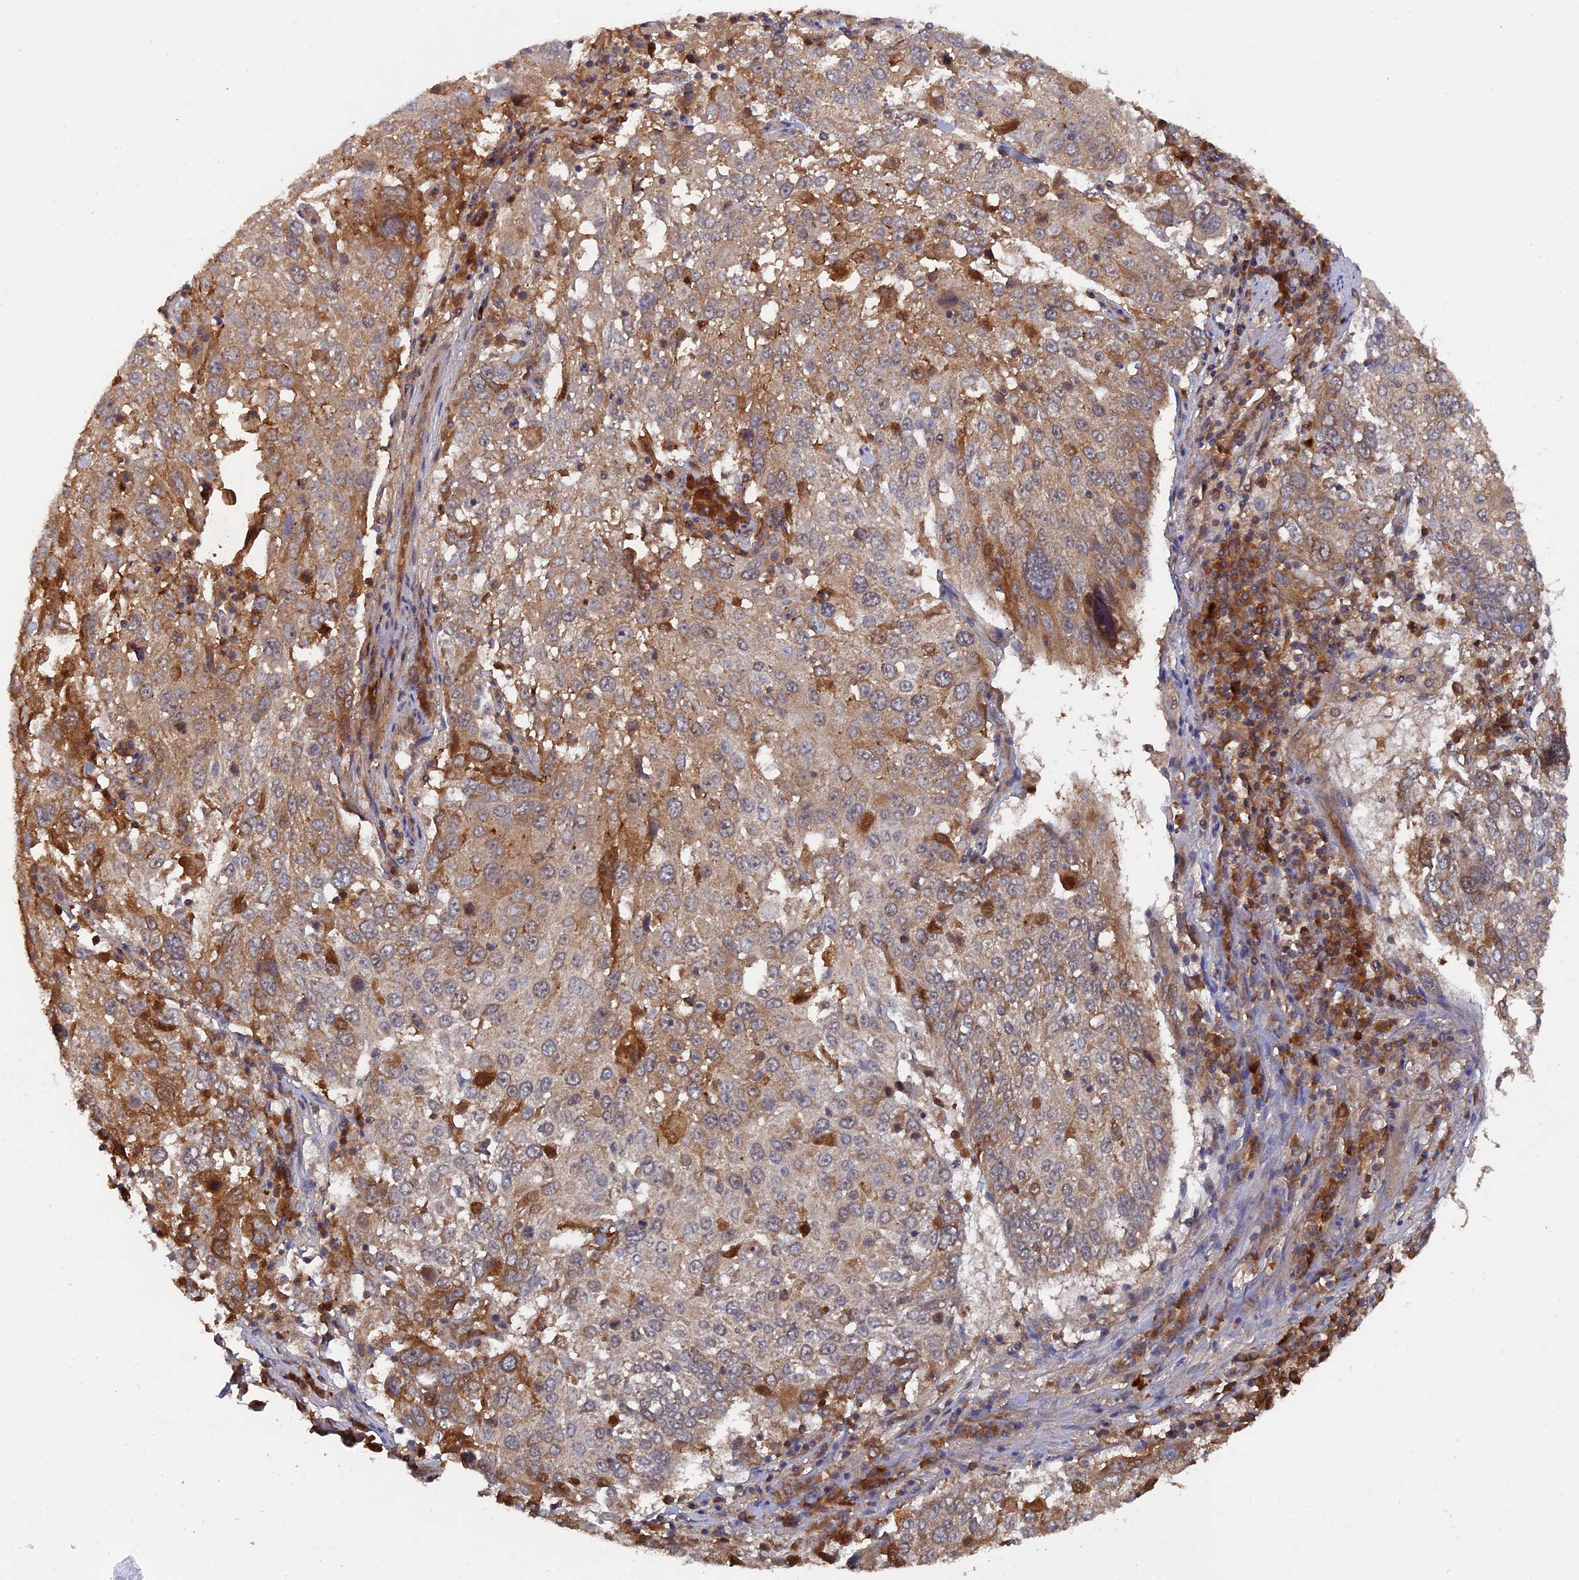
{"staining": {"intensity": "moderate", "quantity": "25%-75%", "location": "cytoplasmic/membranous"}, "tissue": "lung cancer", "cell_type": "Tumor cells", "image_type": "cancer", "snomed": [{"axis": "morphology", "description": "Squamous cell carcinoma, NOS"}, {"axis": "topography", "description": "Lung"}], "caption": "Protein expression analysis of human squamous cell carcinoma (lung) reveals moderate cytoplasmic/membranous staining in about 25%-75% of tumor cells.", "gene": "RAB15", "patient": {"sex": "male", "age": 65}}